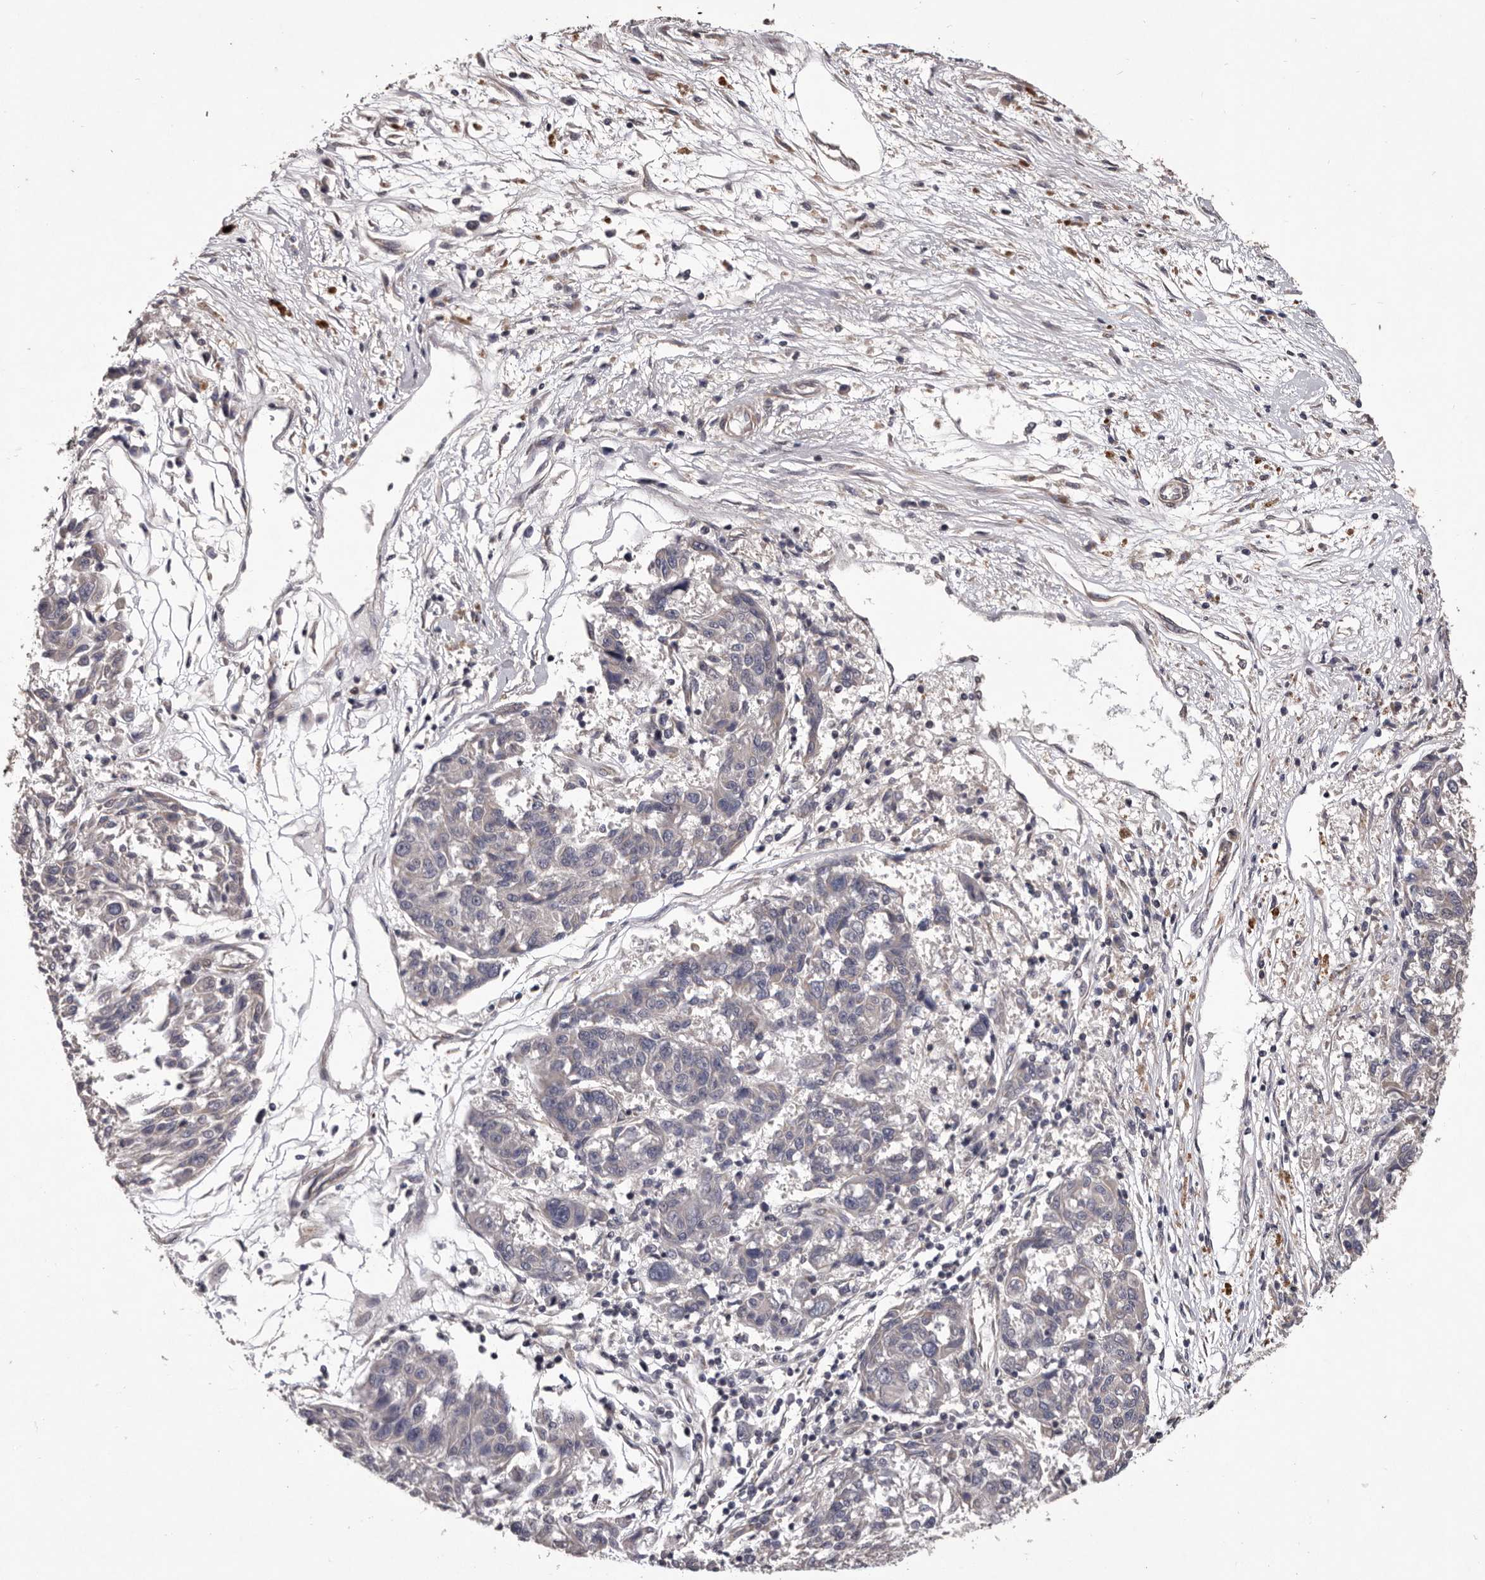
{"staining": {"intensity": "negative", "quantity": "none", "location": "none"}, "tissue": "melanoma", "cell_type": "Tumor cells", "image_type": "cancer", "snomed": [{"axis": "morphology", "description": "Malignant melanoma, NOS"}, {"axis": "topography", "description": "Skin"}], "caption": "Immunohistochemical staining of human malignant melanoma reveals no significant expression in tumor cells.", "gene": "CELF3", "patient": {"sex": "male", "age": 53}}